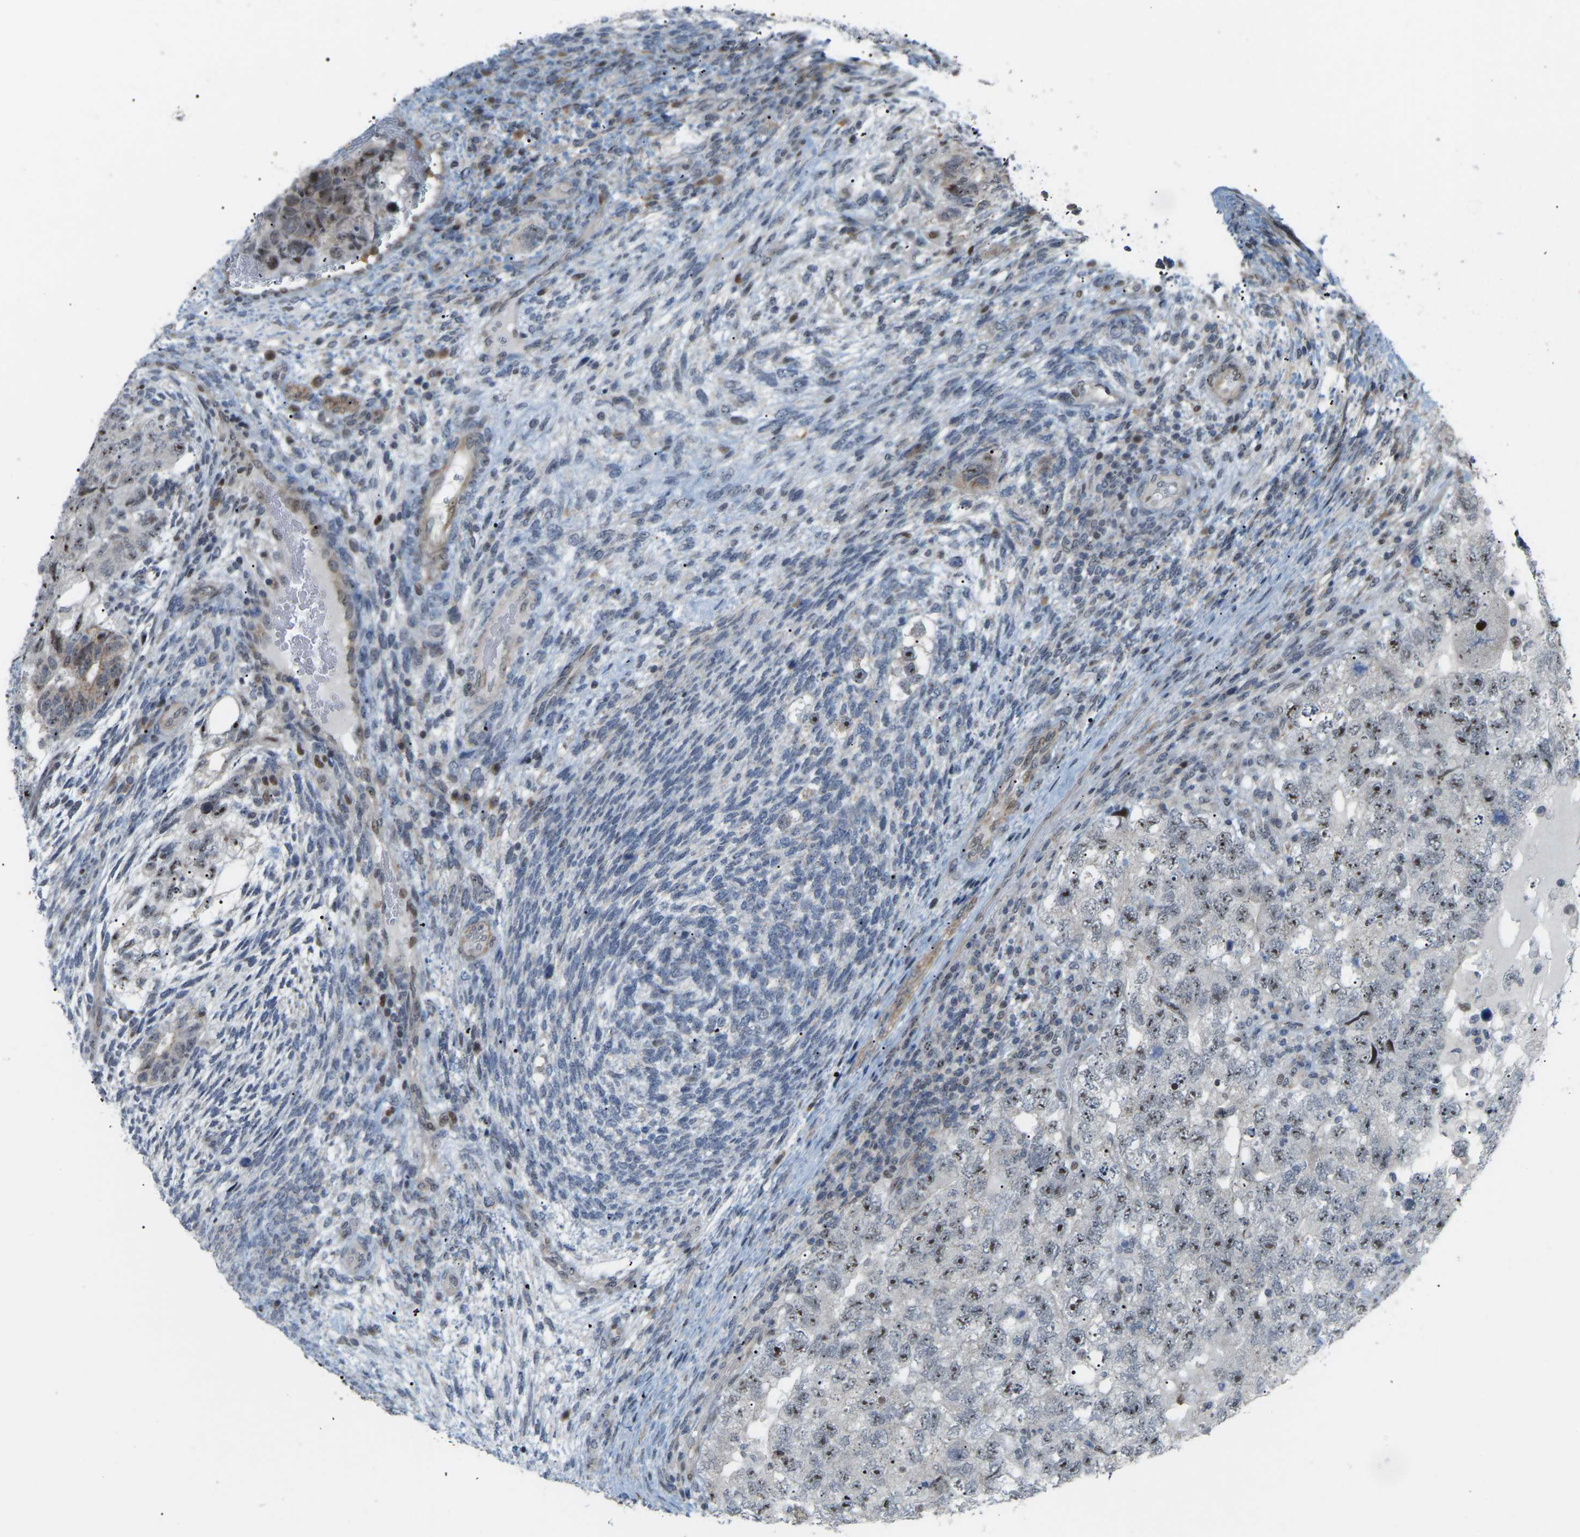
{"staining": {"intensity": "moderate", "quantity": "25%-75%", "location": "nuclear"}, "tissue": "testis cancer", "cell_type": "Tumor cells", "image_type": "cancer", "snomed": [{"axis": "morphology", "description": "Carcinoma, Embryonal, NOS"}, {"axis": "topography", "description": "Testis"}], "caption": "Immunohistochemical staining of human testis cancer demonstrates medium levels of moderate nuclear protein expression in approximately 25%-75% of tumor cells.", "gene": "CROT", "patient": {"sex": "male", "age": 36}}